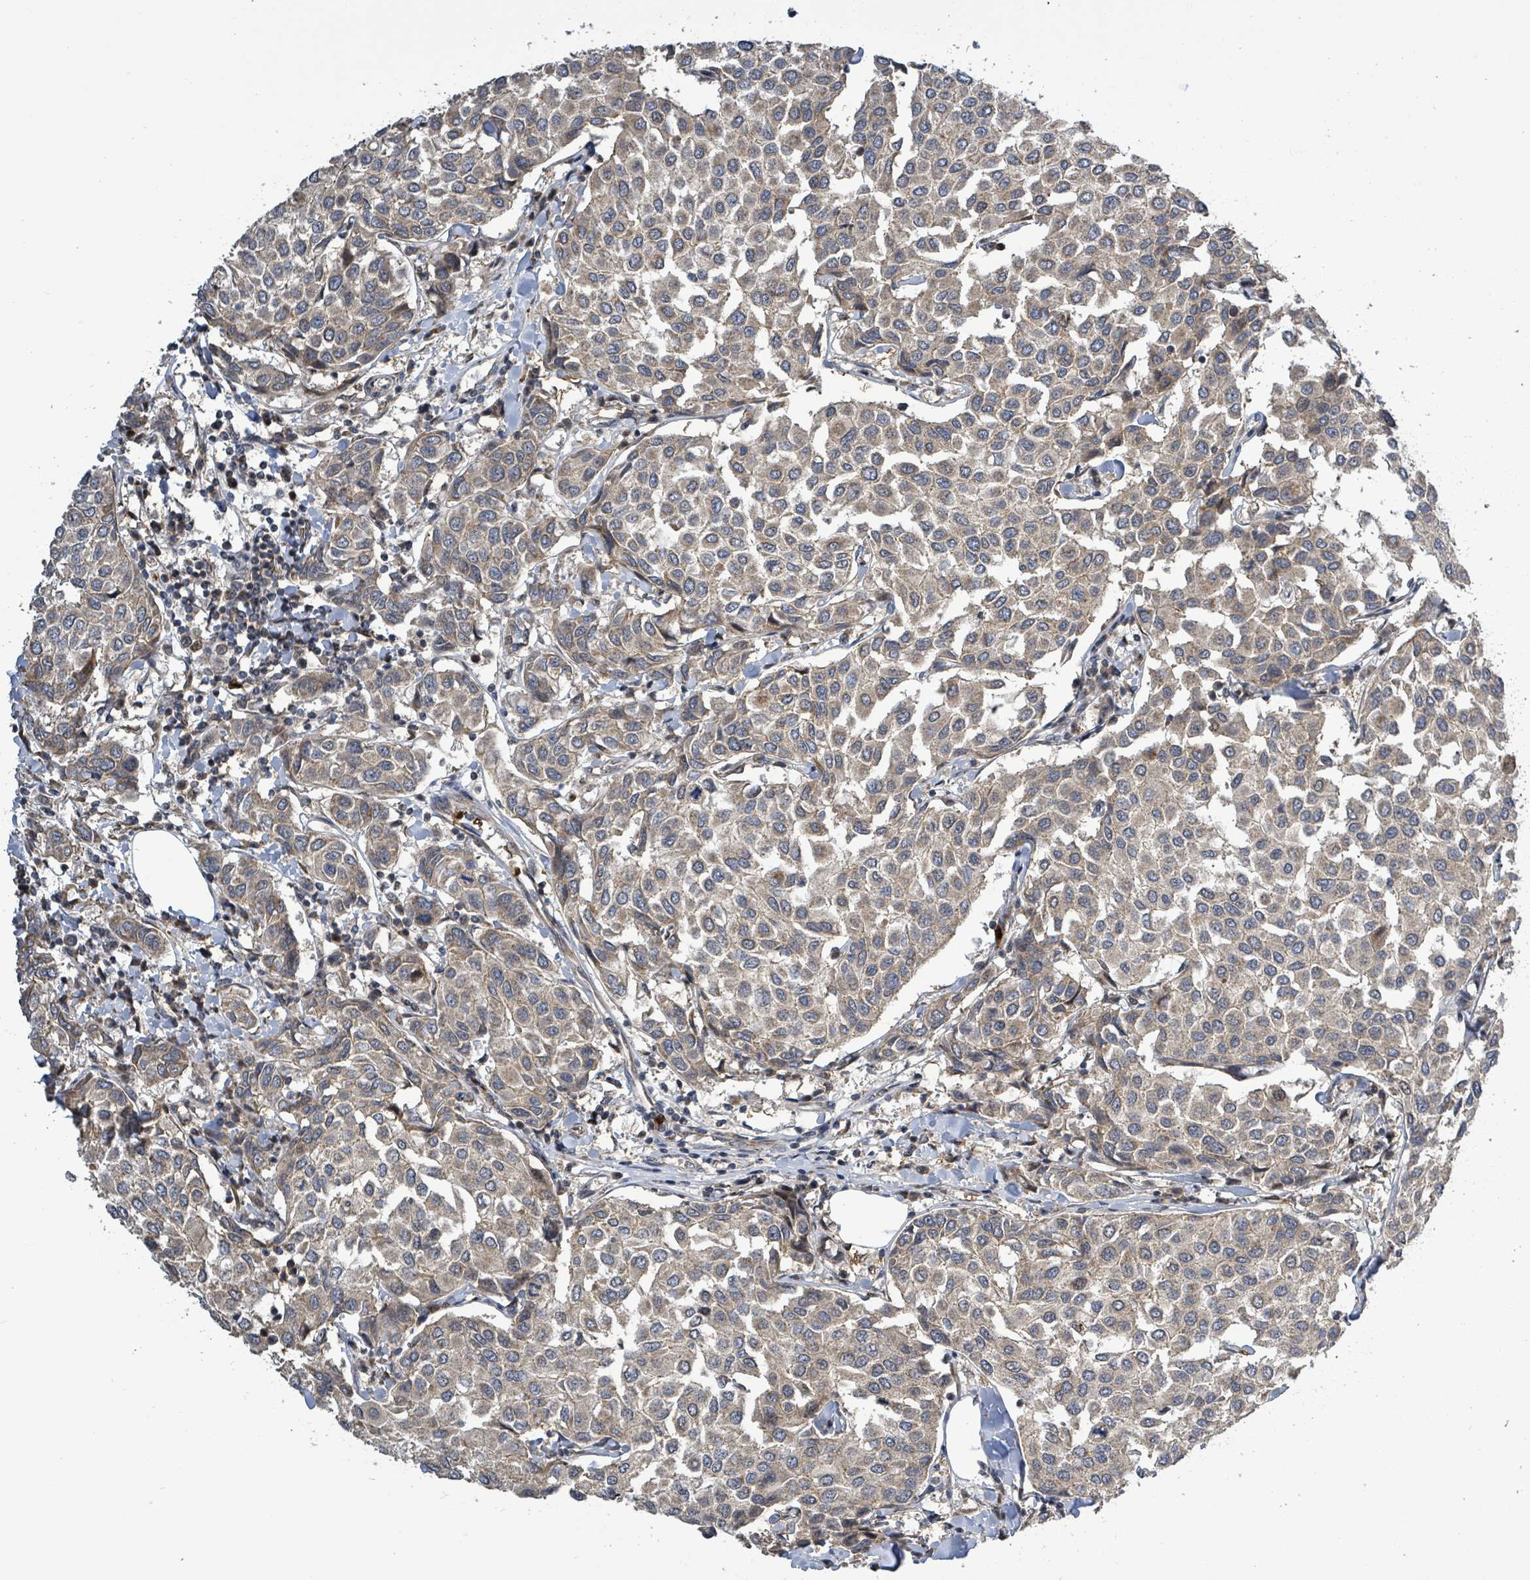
{"staining": {"intensity": "weak", "quantity": ">75%", "location": "cytoplasmic/membranous"}, "tissue": "breast cancer", "cell_type": "Tumor cells", "image_type": "cancer", "snomed": [{"axis": "morphology", "description": "Duct carcinoma"}, {"axis": "topography", "description": "Breast"}], "caption": "Protein staining exhibits weak cytoplasmic/membranous staining in approximately >75% of tumor cells in breast cancer (intraductal carcinoma).", "gene": "COQ6", "patient": {"sex": "female", "age": 55}}